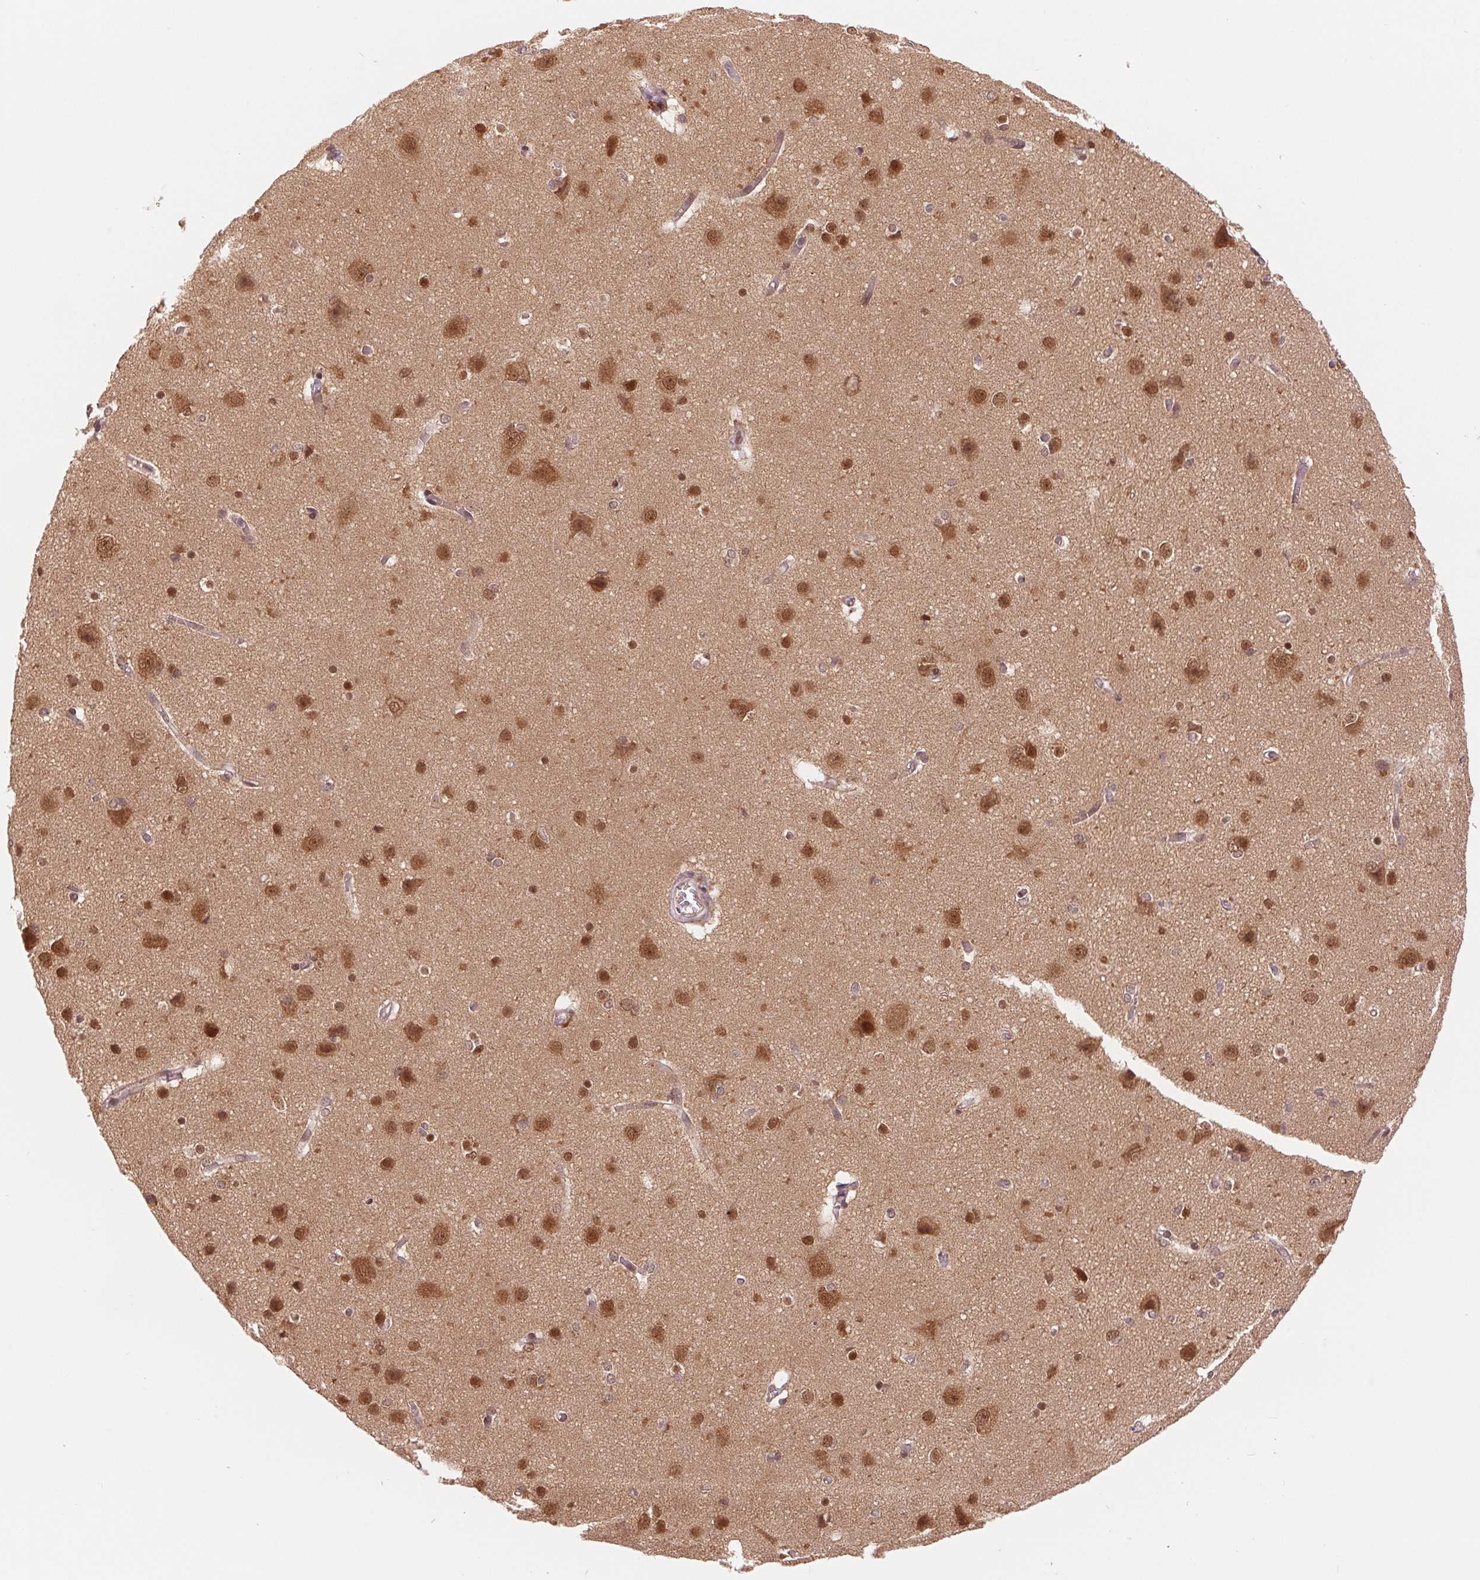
{"staining": {"intensity": "weak", "quantity": "25%-75%", "location": "cytoplasmic/membranous"}, "tissue": "cerebral cortex", "cell_type": "Endothelial cells", "image_type": "normal", "snomed": [{"axis": "morphology", "description": "Normal tissue, NOS"}, {"axis": "topography", "description": "Cerebral cortex"}], "caption": "Immunohistochemistry staining of unremarkable cerebral cortex, which exhibits low levels of weak cytoplasmic/membranous expression in approximately 25%-75% of endothelial cells indicating weak cytoplasmic/membranous protein expression. The staining was performed using DAB (3,3'-diaminobenzidine) (brown) for protein detection and nuclei were counterstained in hematoxylin (blue).", "gene": "ERI3", "patient": {"sex": "male", "age": 37}}